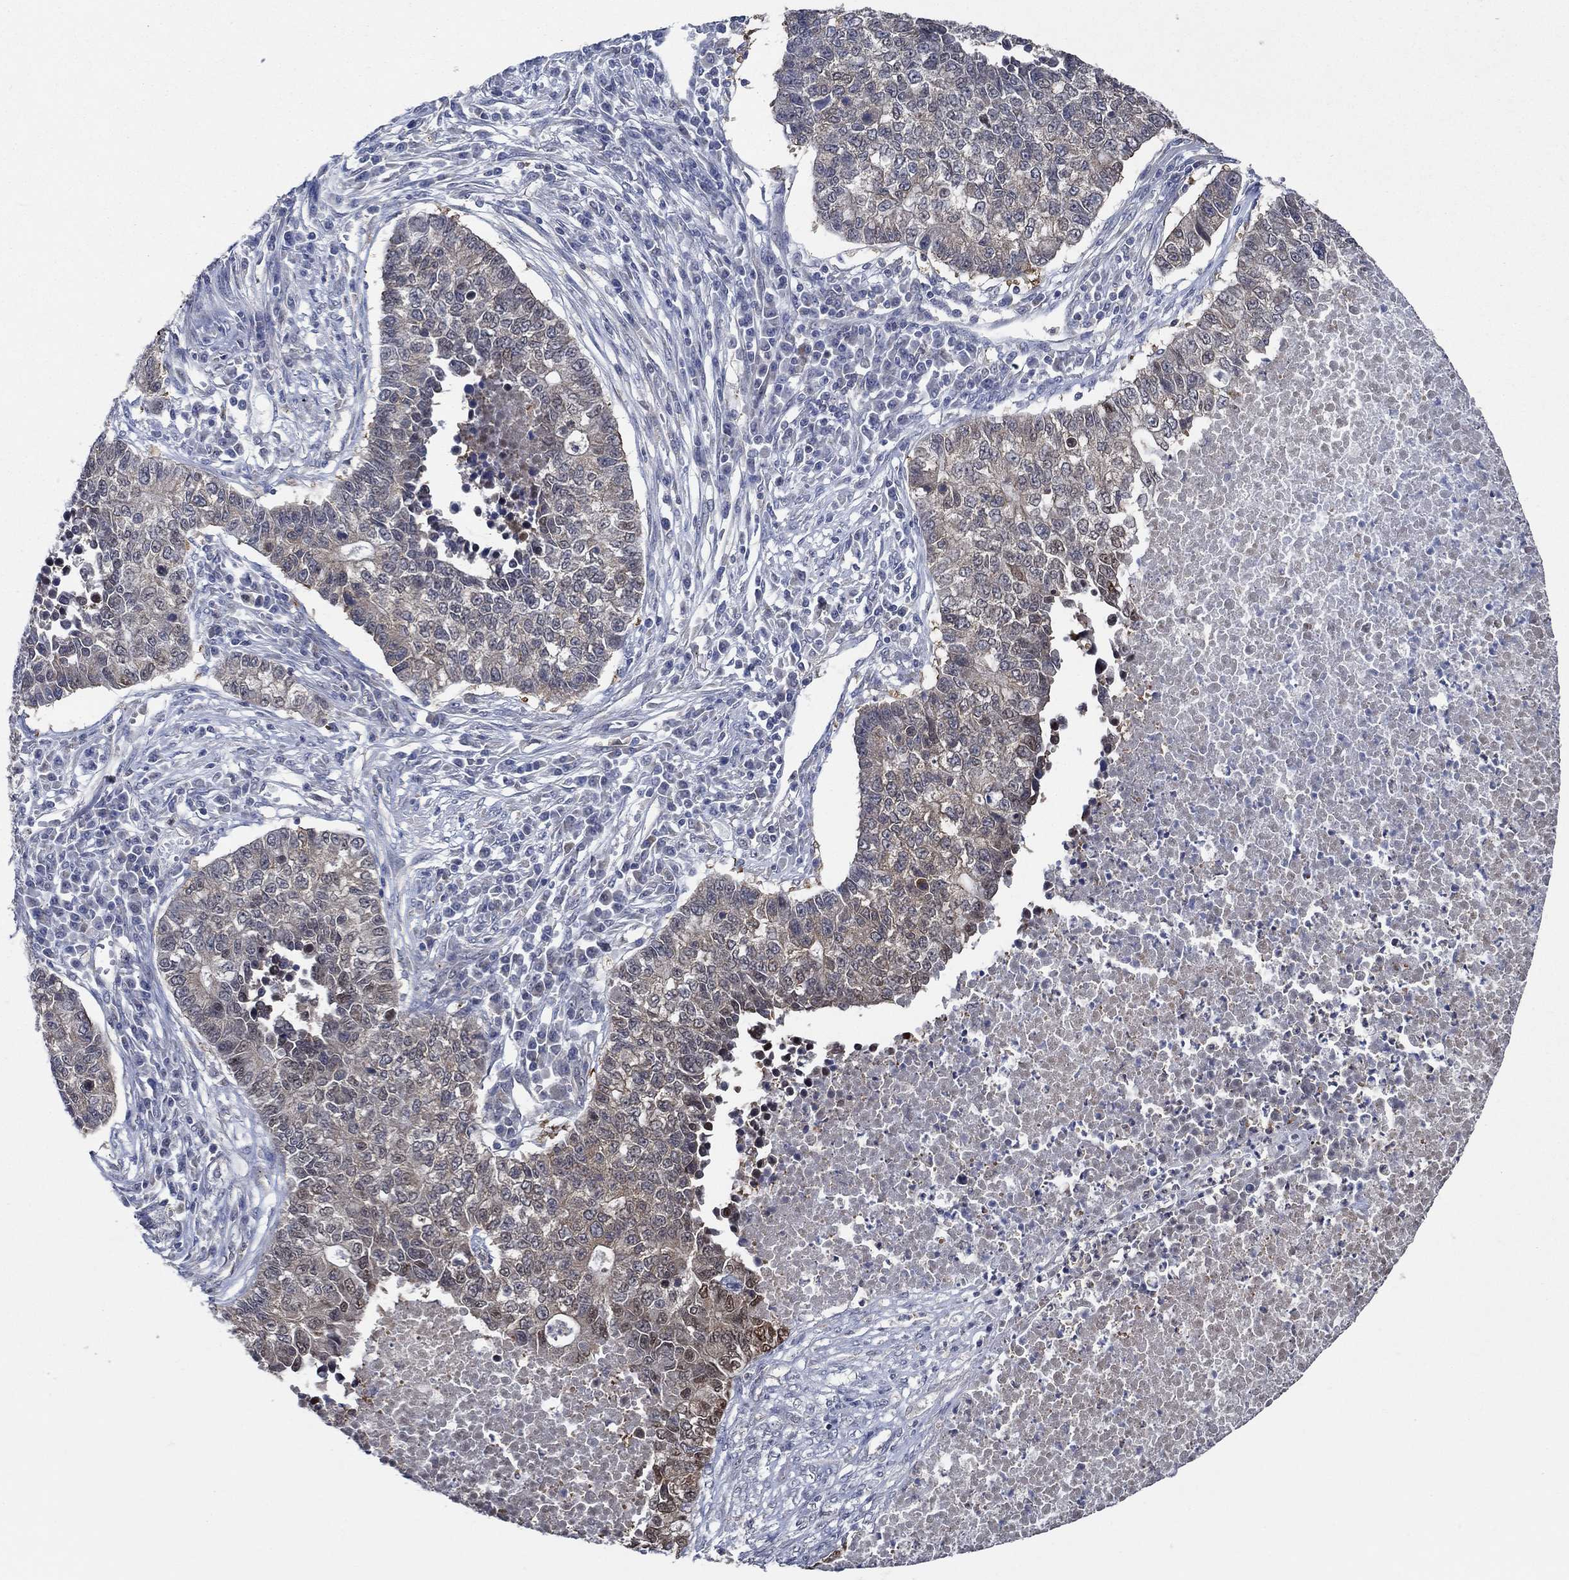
{"staining": {"intensity": "moderate", "quantity": "<25%", "location": "cytoplasmic/membranous,nuclear"}, "tissue": "lung cancer", "cell_type": "Tumor cells", "image_type": "cancer", "snomed": [{"axis": "morphology", "description": "Adenocarcinoma, NOS"}, {"axis": "topography", "description": "Lung"}], "caption": "Protein expression analysis of lung adenocarcinoma displays moderate cytoplasmic/membranous and nuclear staining in about <25% of tumor cells.", "gene": "DACT1", "patient": {"sex": "male", "age": 57}}